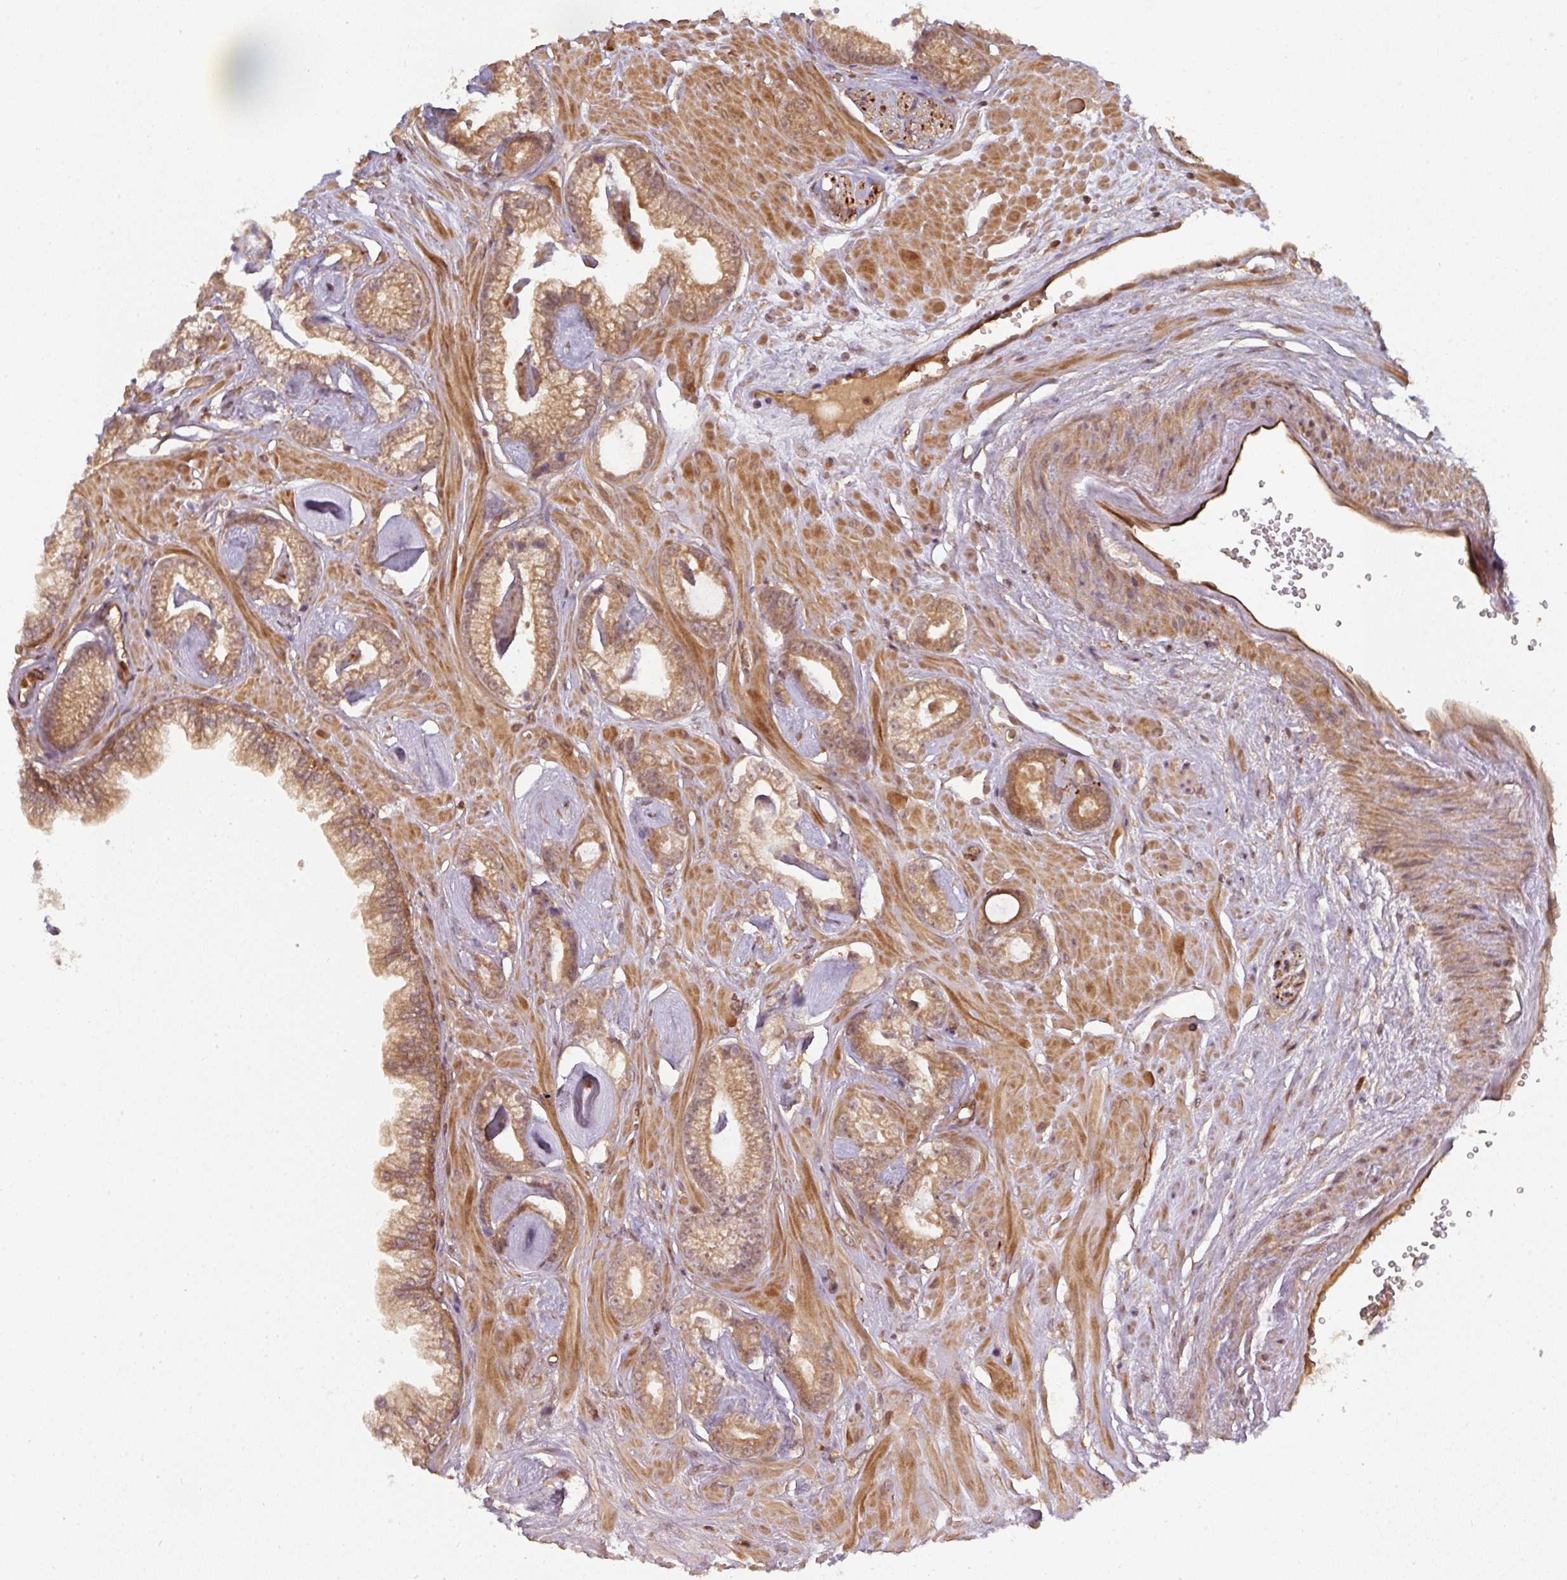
{"staining": {"intensity": "moderate", "quantity": "25%-75%", "location": "cytoplasmic/membranous"}, "tissue": "prostate cancer", "cell_type": "Tumor cells", "image_type": "cancer", "snomed": [{"axis": "morphology", "description": "Adenocarcinoma, Low grade"}, {"axis": "topography", "description": "Prostate"}], "caption": "This is an image of immunohistochemistry (IHC) staining of prostate cancer (low-grade adenocarcinoma), which shows moderate staining in the cytoplasmic/membranous of tumor cells.", "gene": "EIF4EBP2", "patient": {"sex": "male", "age": 60}}